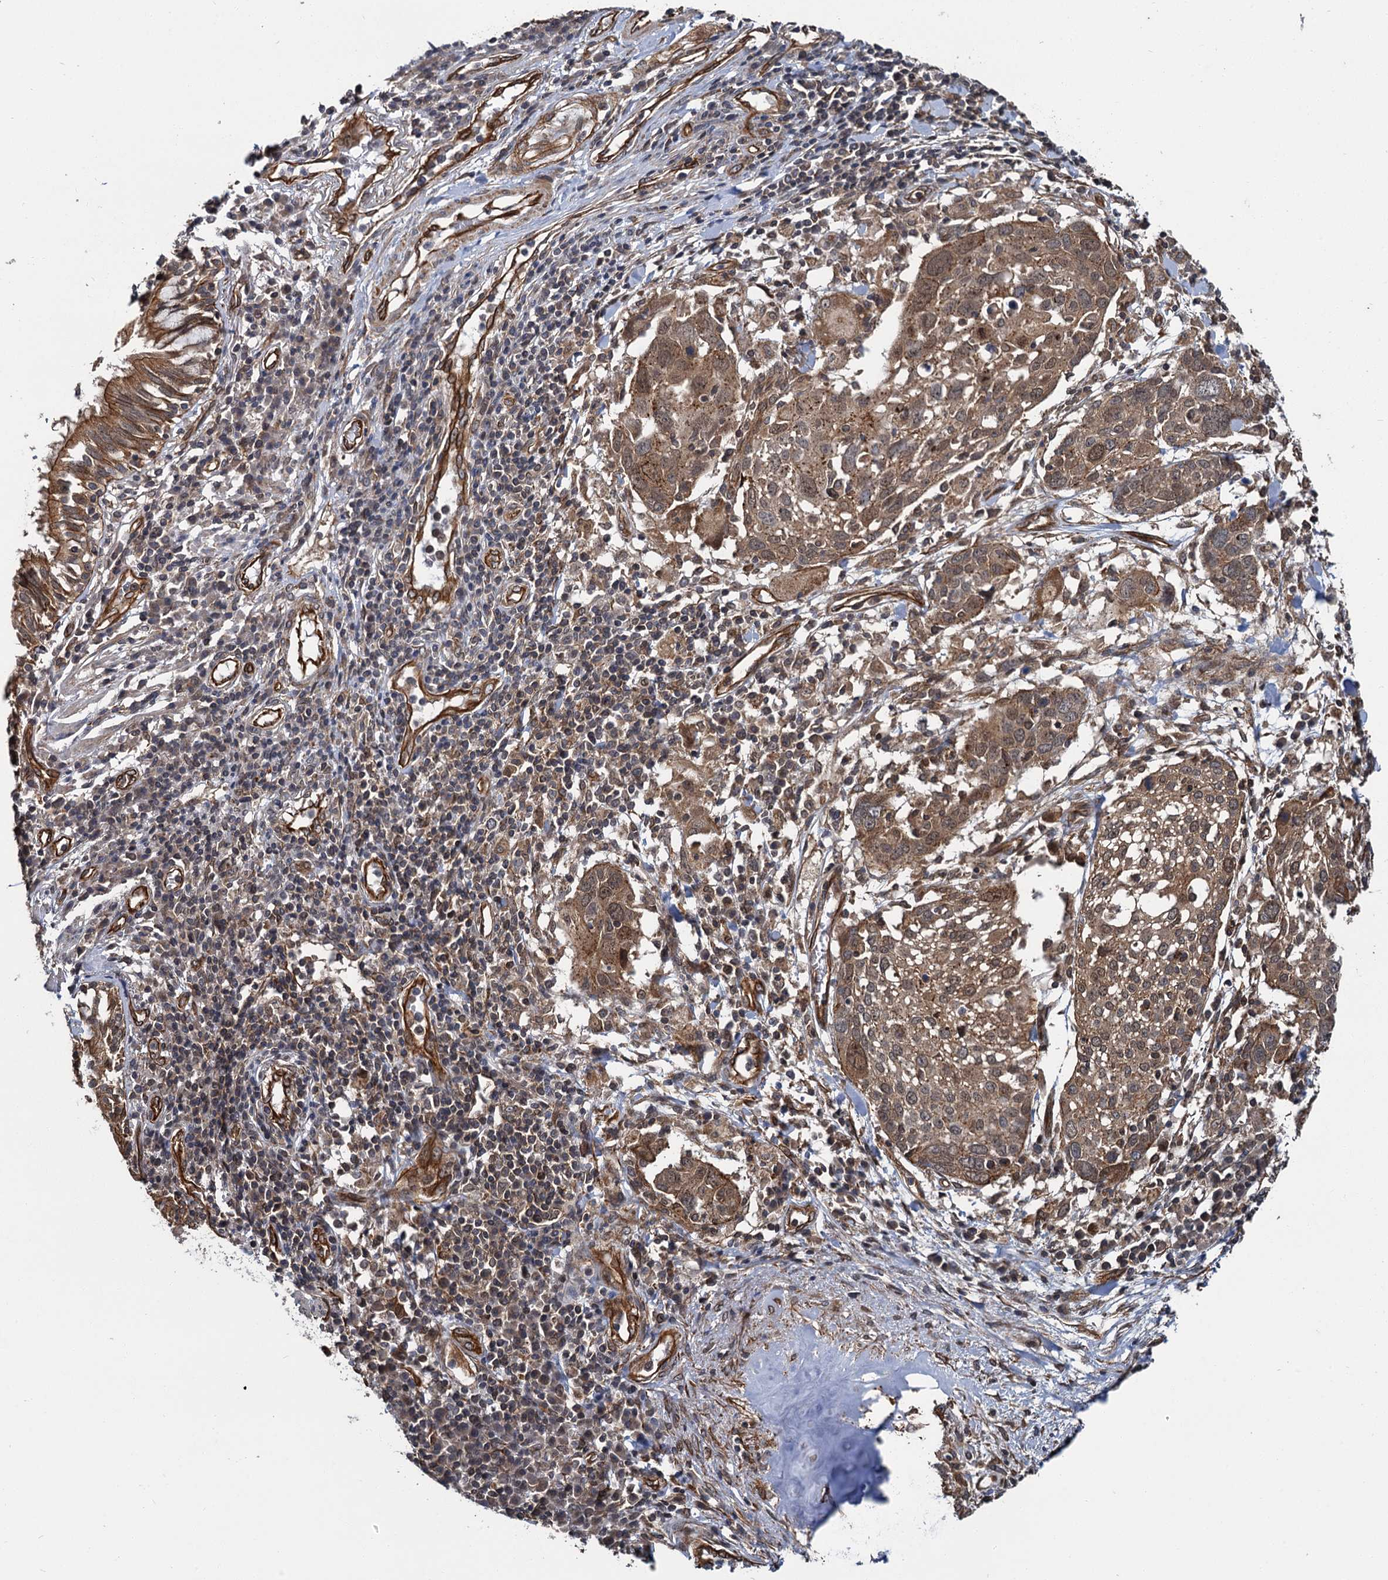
{"staining": {"intensity": "moderate", "quantity": ">75%", "location": "cytoplasmic/membranous"}, "tissue": "lung cancer", "cell_type": "Tumor cells", "image_type": "cancer", "snomed": [{"axis": "morphology", "description": "Squamous cell carcinoma, NOS"}, {"axis": "topography", "description": "Lung"}], "caption": "IHC (DAB (3,3'-diaminobenzidine)) staining of human lung cancer demonstrates moderate cytoplasmic/membranous protein positivity in about >75% of tumor cells.", "gene": "ZFYVE19", "patient": {"sex": "male", "age": 65}}